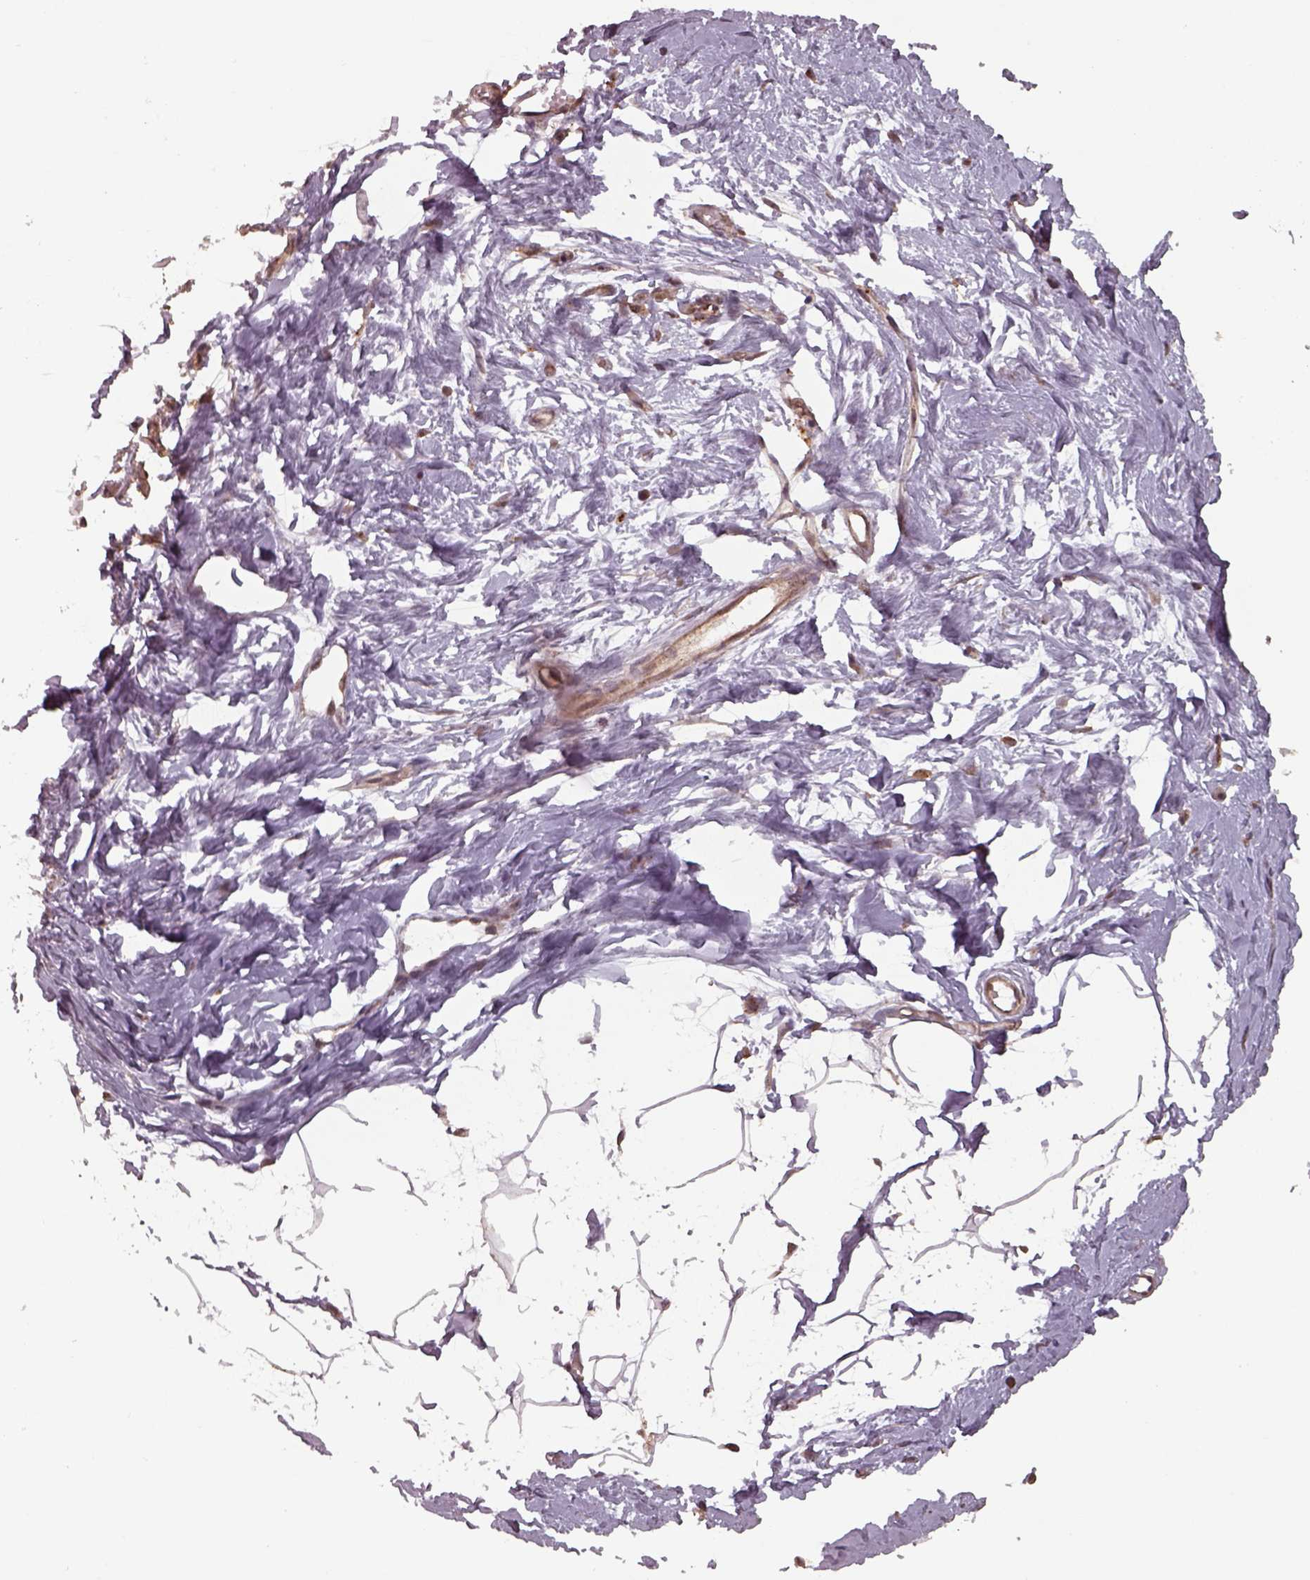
{"staining": {"intensity": "moderate", "quantity": ">75%", "location": "cytoplasmic/membranous"}, "tissue": "breast", "cell_type": "Adipocytes", "image_type": "normal", "snomed": [{"axis": "morphology", "description": "Normal tissue, NOS"}, {"axis": "topography", "description": "Breast"}], "caption": "DAB immunohistochemical staining of benign human breast displays moderate cytoplasmic/membranous protein expression in approximately >75% of adipocytes. (DAB (3,3'-diaminobenzidine) IHC, brown staining for protein, blue staining for nuclei).", "gene": "CHMP3", "patient": {"sex": "female", "age": 45}}